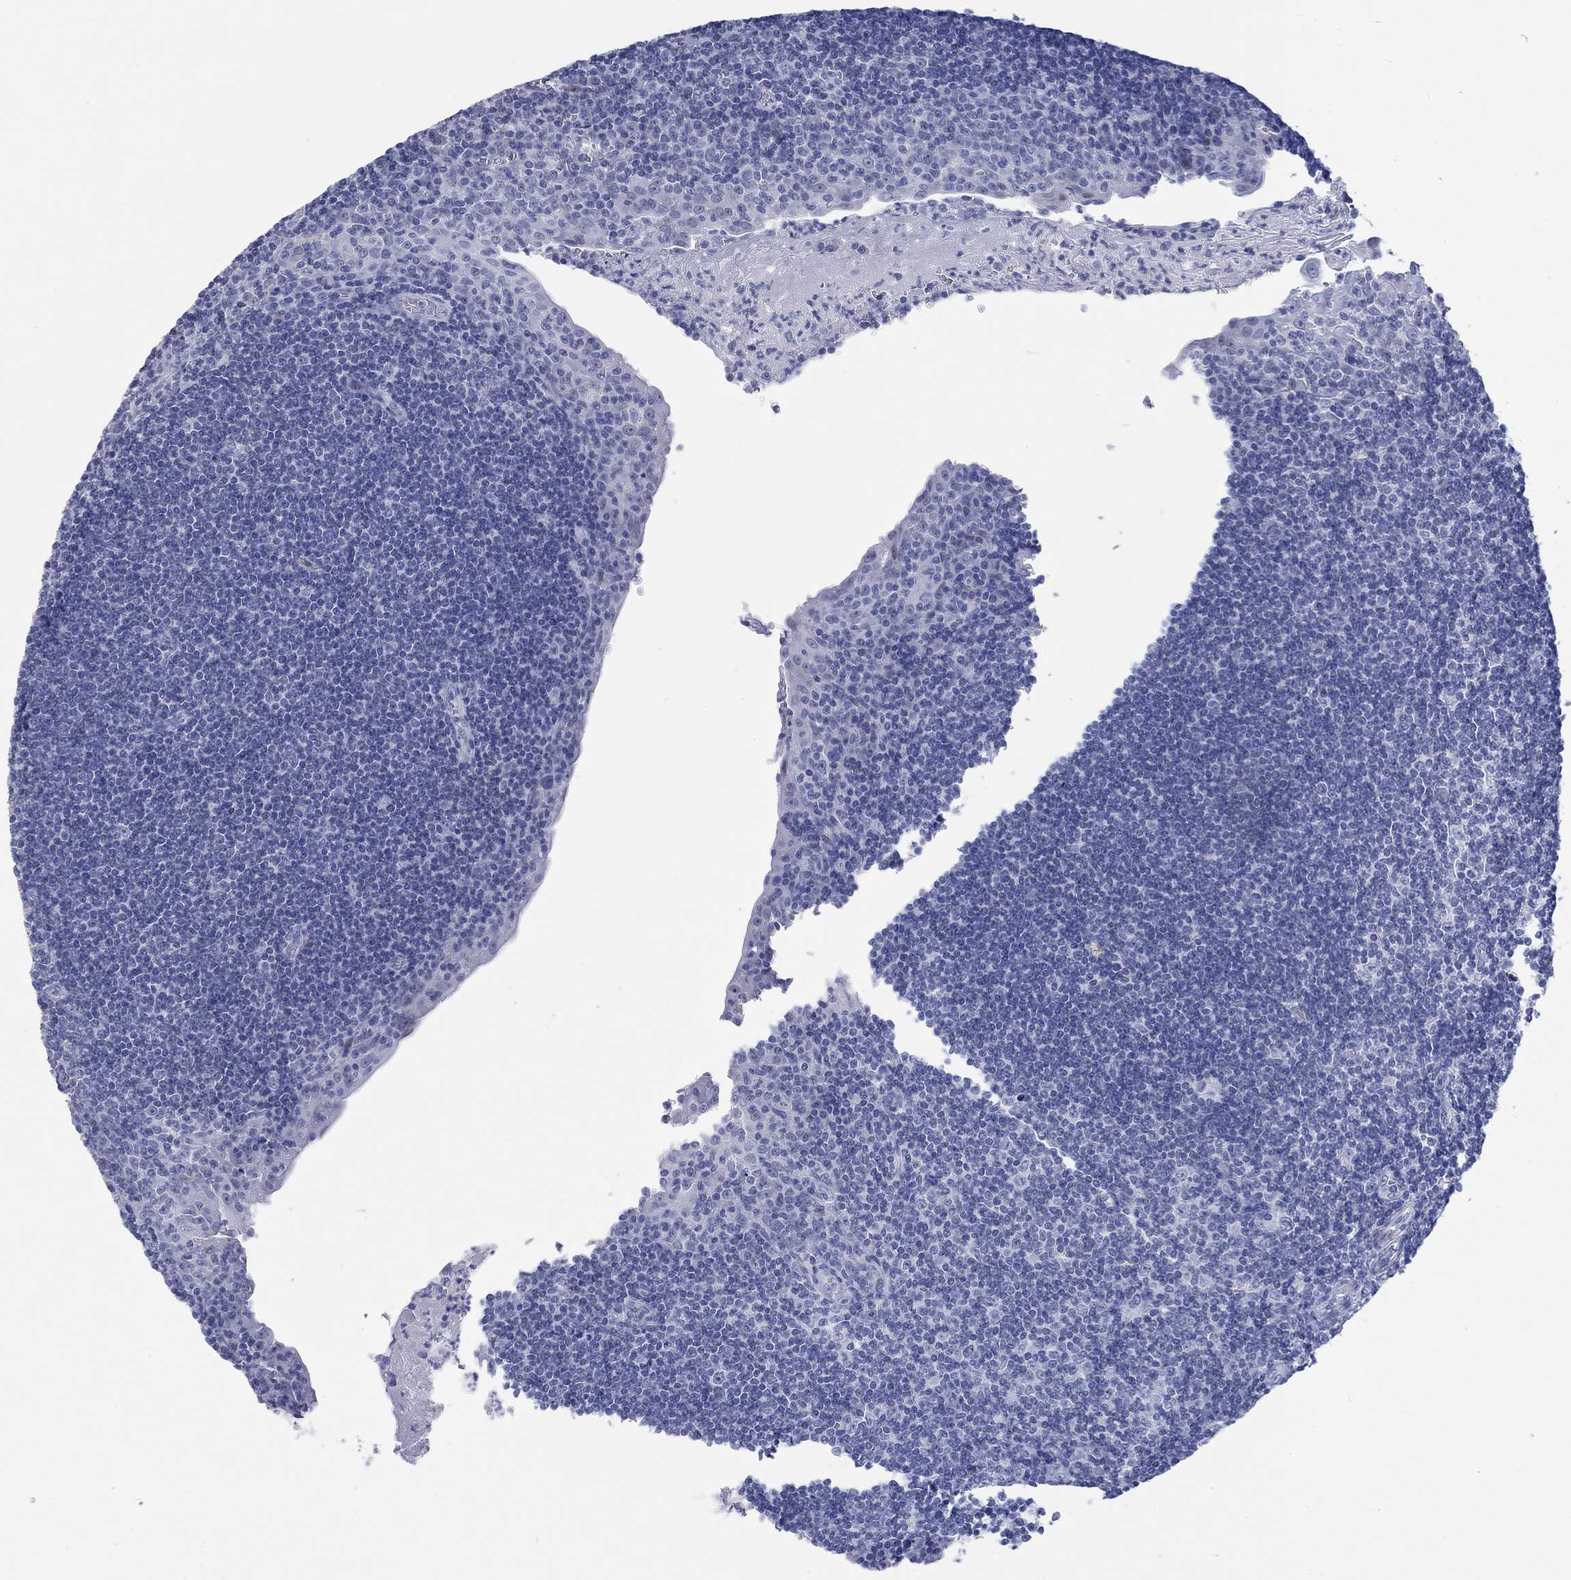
{"staining": {"intensity": "negative", "quantity": "none", "location": "none"}, "tissue": "tonsil", "cell_type": "Germinal center cells", "image_type": "normal", "snomed": [{"axis": "morphology", "description": "Normal tissue, NOS"}, {"axis": "morphology", "description": "Inflammation, NOS"}, {"axis": "topography", "description": "Tonsil"}], "caption": "Benign tonsil was stained to show a protein in brown. There is no significant staining in germinal center cells. Nuclei are stained in blue.", "gene": "C4orf47", "patient": {"sex": "female", "age": 31}}